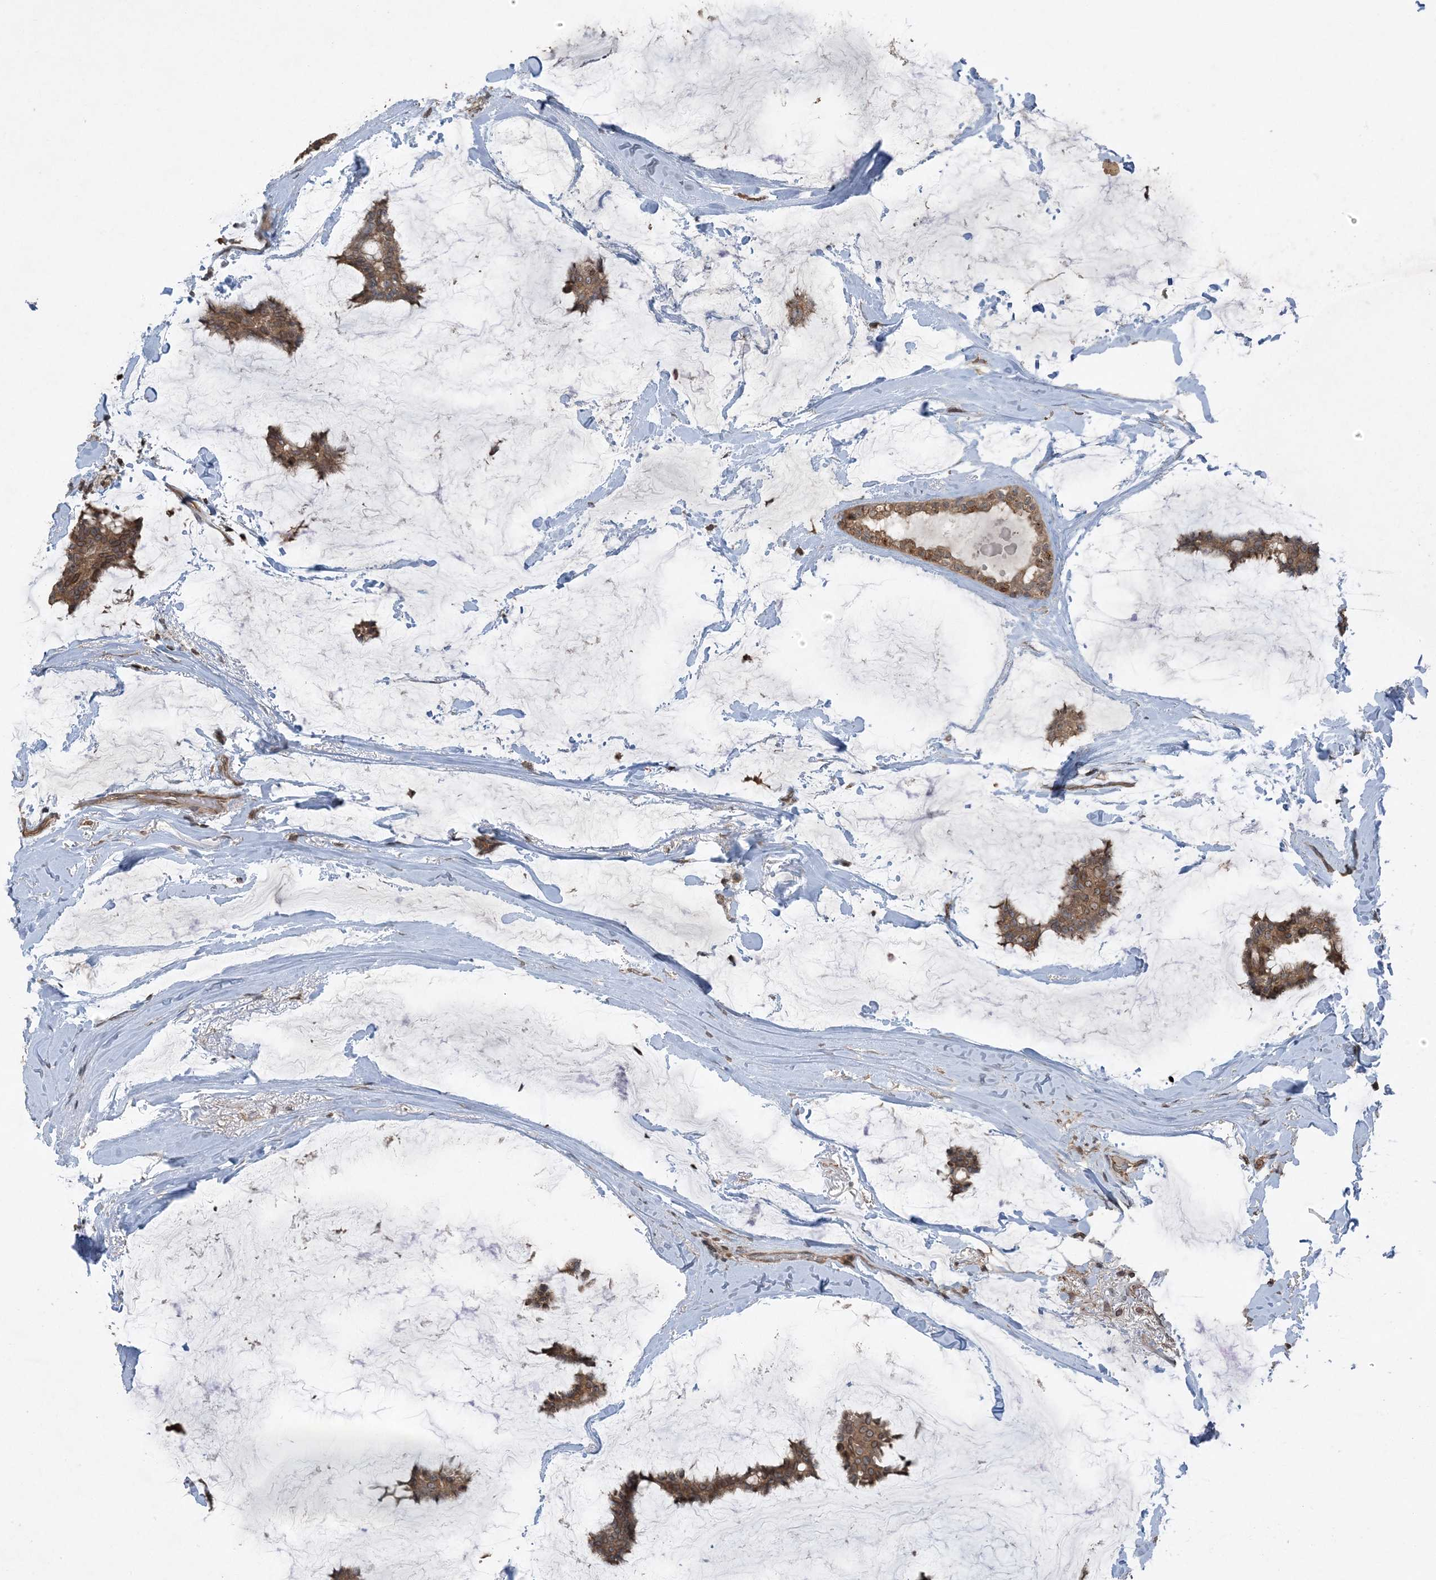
{"staining": {"intensity": "moderate", "quantity": ">75%", "location": "cytoplasmic/membranous,nuclear"}, "tissue": "breast cancer", "cell_type": "Tumor cells", "image_type": "cancer", "snomed": [{"axis": "morphology", "description": "Duct carcinoma"}, {"axis": "topography", "description": "Breast"}], "caption": "Tumor cells show medium levels of moderate cytoplasmic/membranous and nuclear positivity in approximately >75% of cells in infiltrating ductal carcinoma (breast).", "gene": "ZFAND2B", "patient": {"sex": "female", "age": 93}}